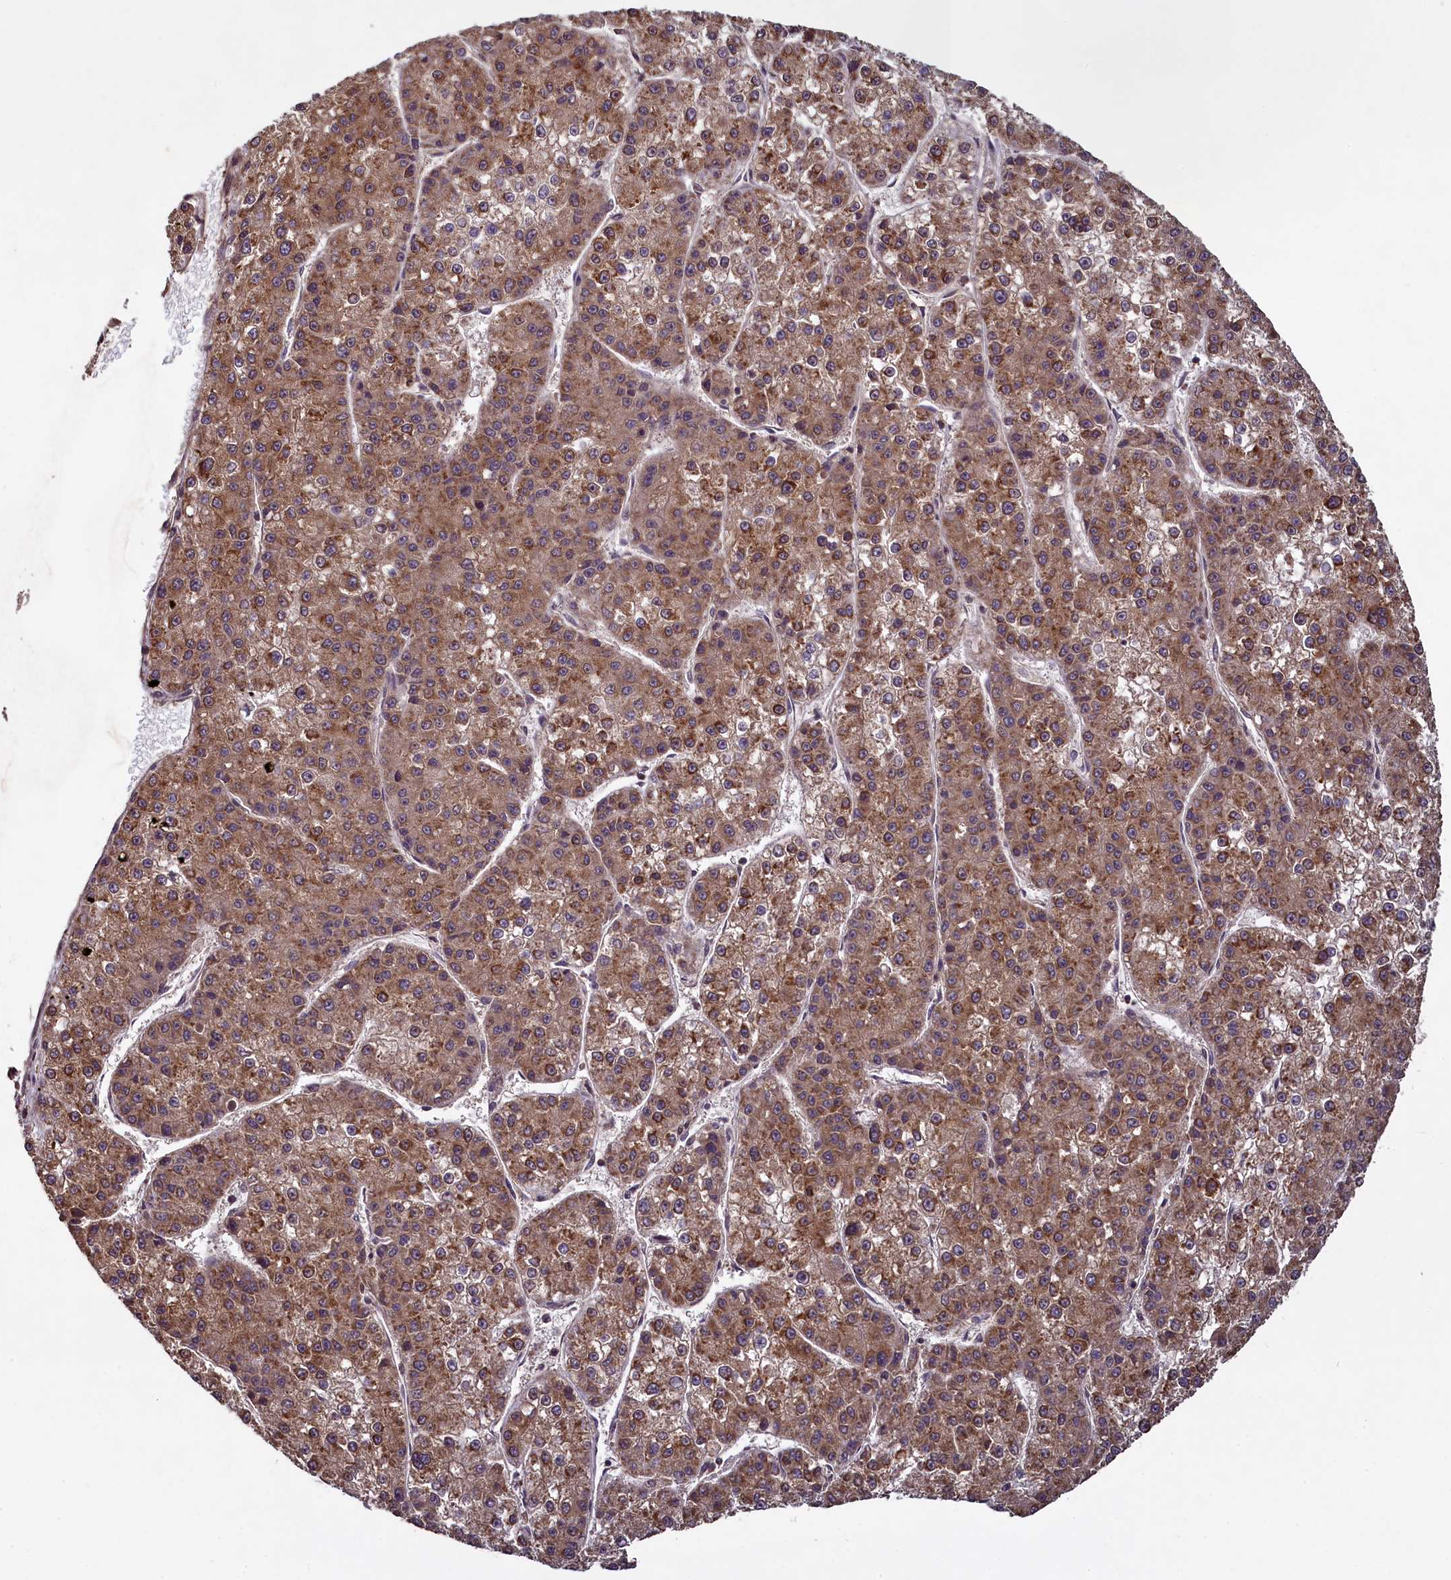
{"staining": {"intensity": "moderate", "quantity": ">75%", "location": "cytoplasmic/membranous"}, "tissue": "liver cancer", "cell_type": "Tumor cells", "image_type": "cancer", "snomed": [{"axis": "morphology", "description": "Carcinoma, Hepatocellular, NOS"}, {"axis": "topography", "description": "Liver"}], "caption": "Liver hepatocellular carcinoma stained for a protein displays moderate cytoplasmic/membranous positivity in tumor cells.", "gene": "NUDT6", "patient": {"sex": "female", "age": 73}}